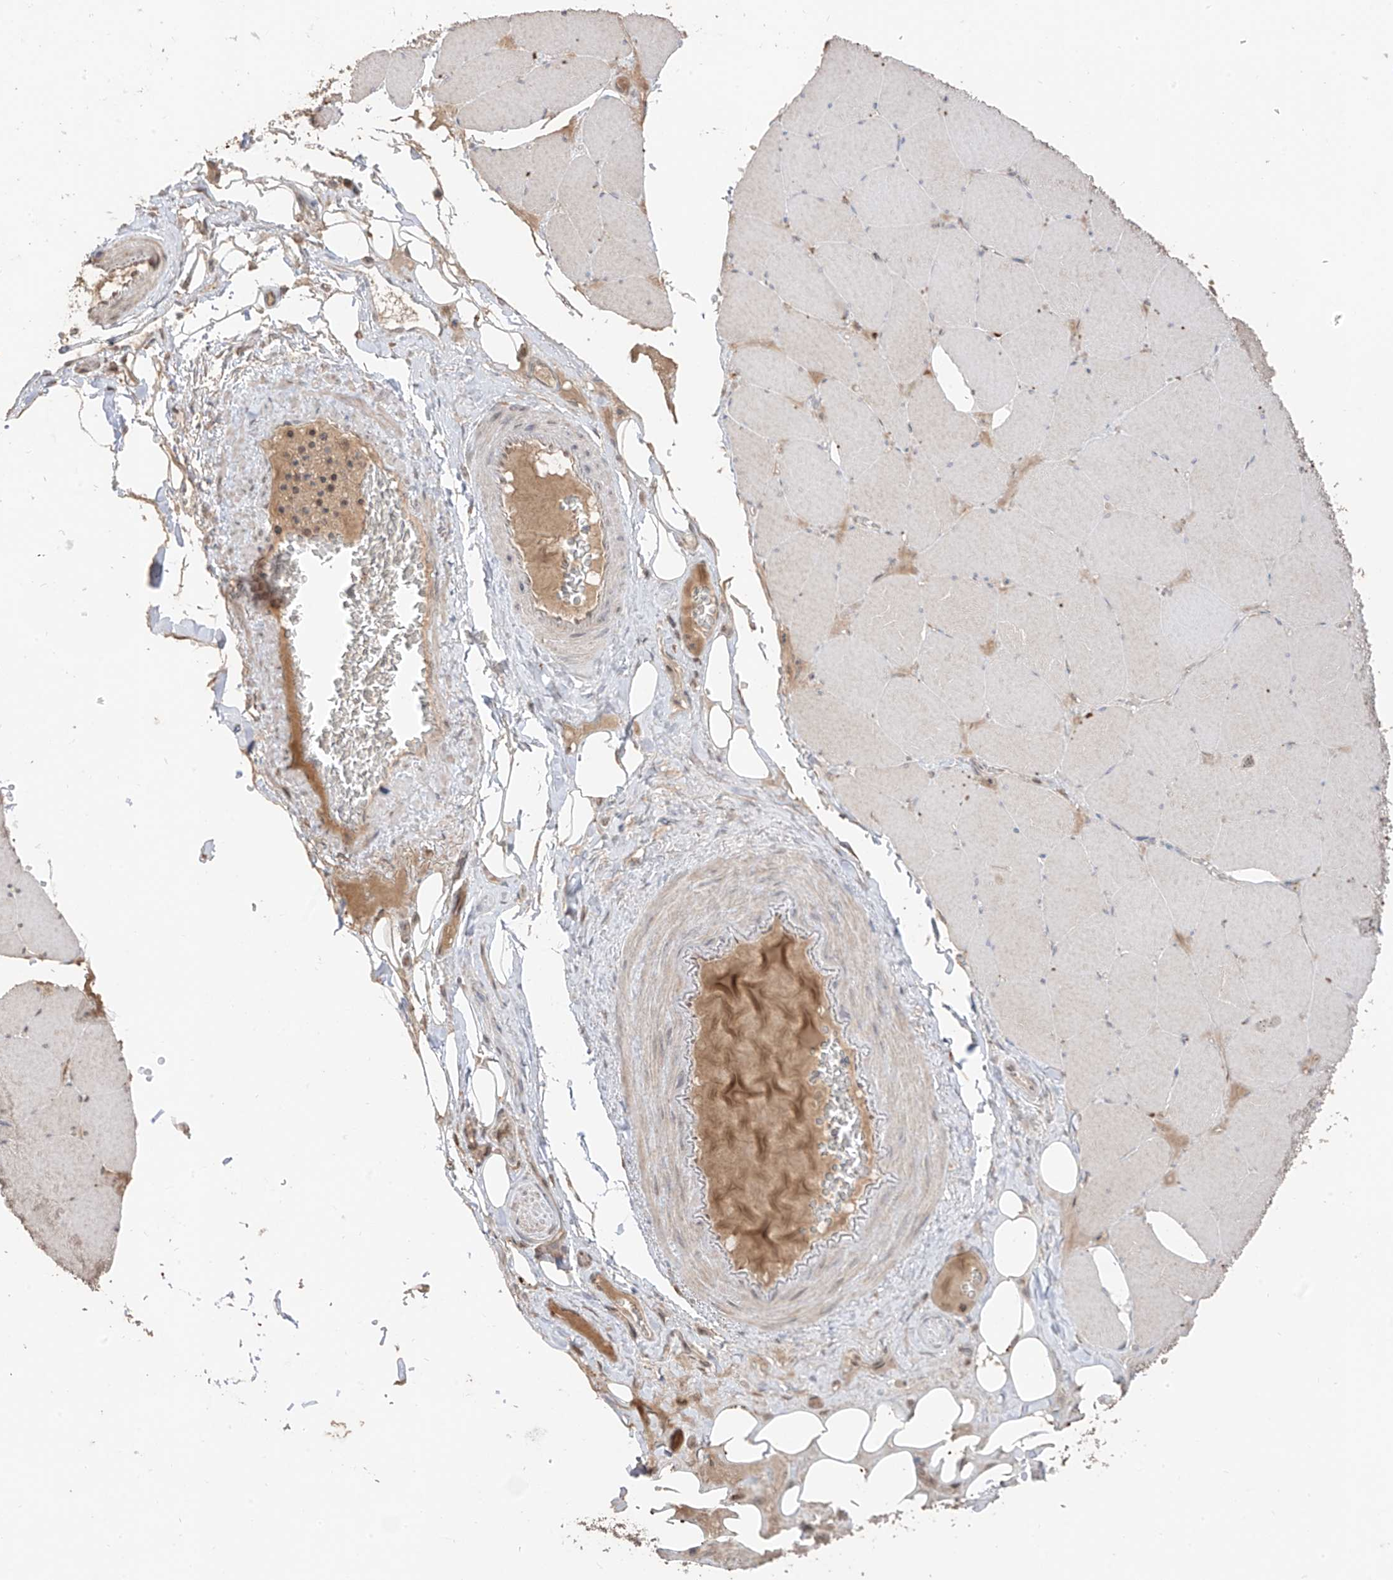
{"staining": {"intensity": "weak", "quantity": "25%-75%", "location": "cytoplasmic/membranous"}, "tissue": "skeletal muscle", "cell_type": "Myocytes", "image_type": "normal", "snomed": [{"axis": "morphology", "description": "Normal tissue, NOS"}, {"axis": "topography", "description": "Skeletal muscle"}, {"axis": "topography", "description": "Head-Neck"}], "caption": "Skeletal muscle stained with immunohistochemistry exhibits weak cytoplasmic/membranous staining in about 25%-75% of myocytes. The staining was performed using DAB (3,3'-diaminobenzidine), with brown indicating positive protein expression. Nuclei are stained blue with hematoxylin.", "gene": "COLGALT2", "patient": {"sex": "male", "age": 66}}